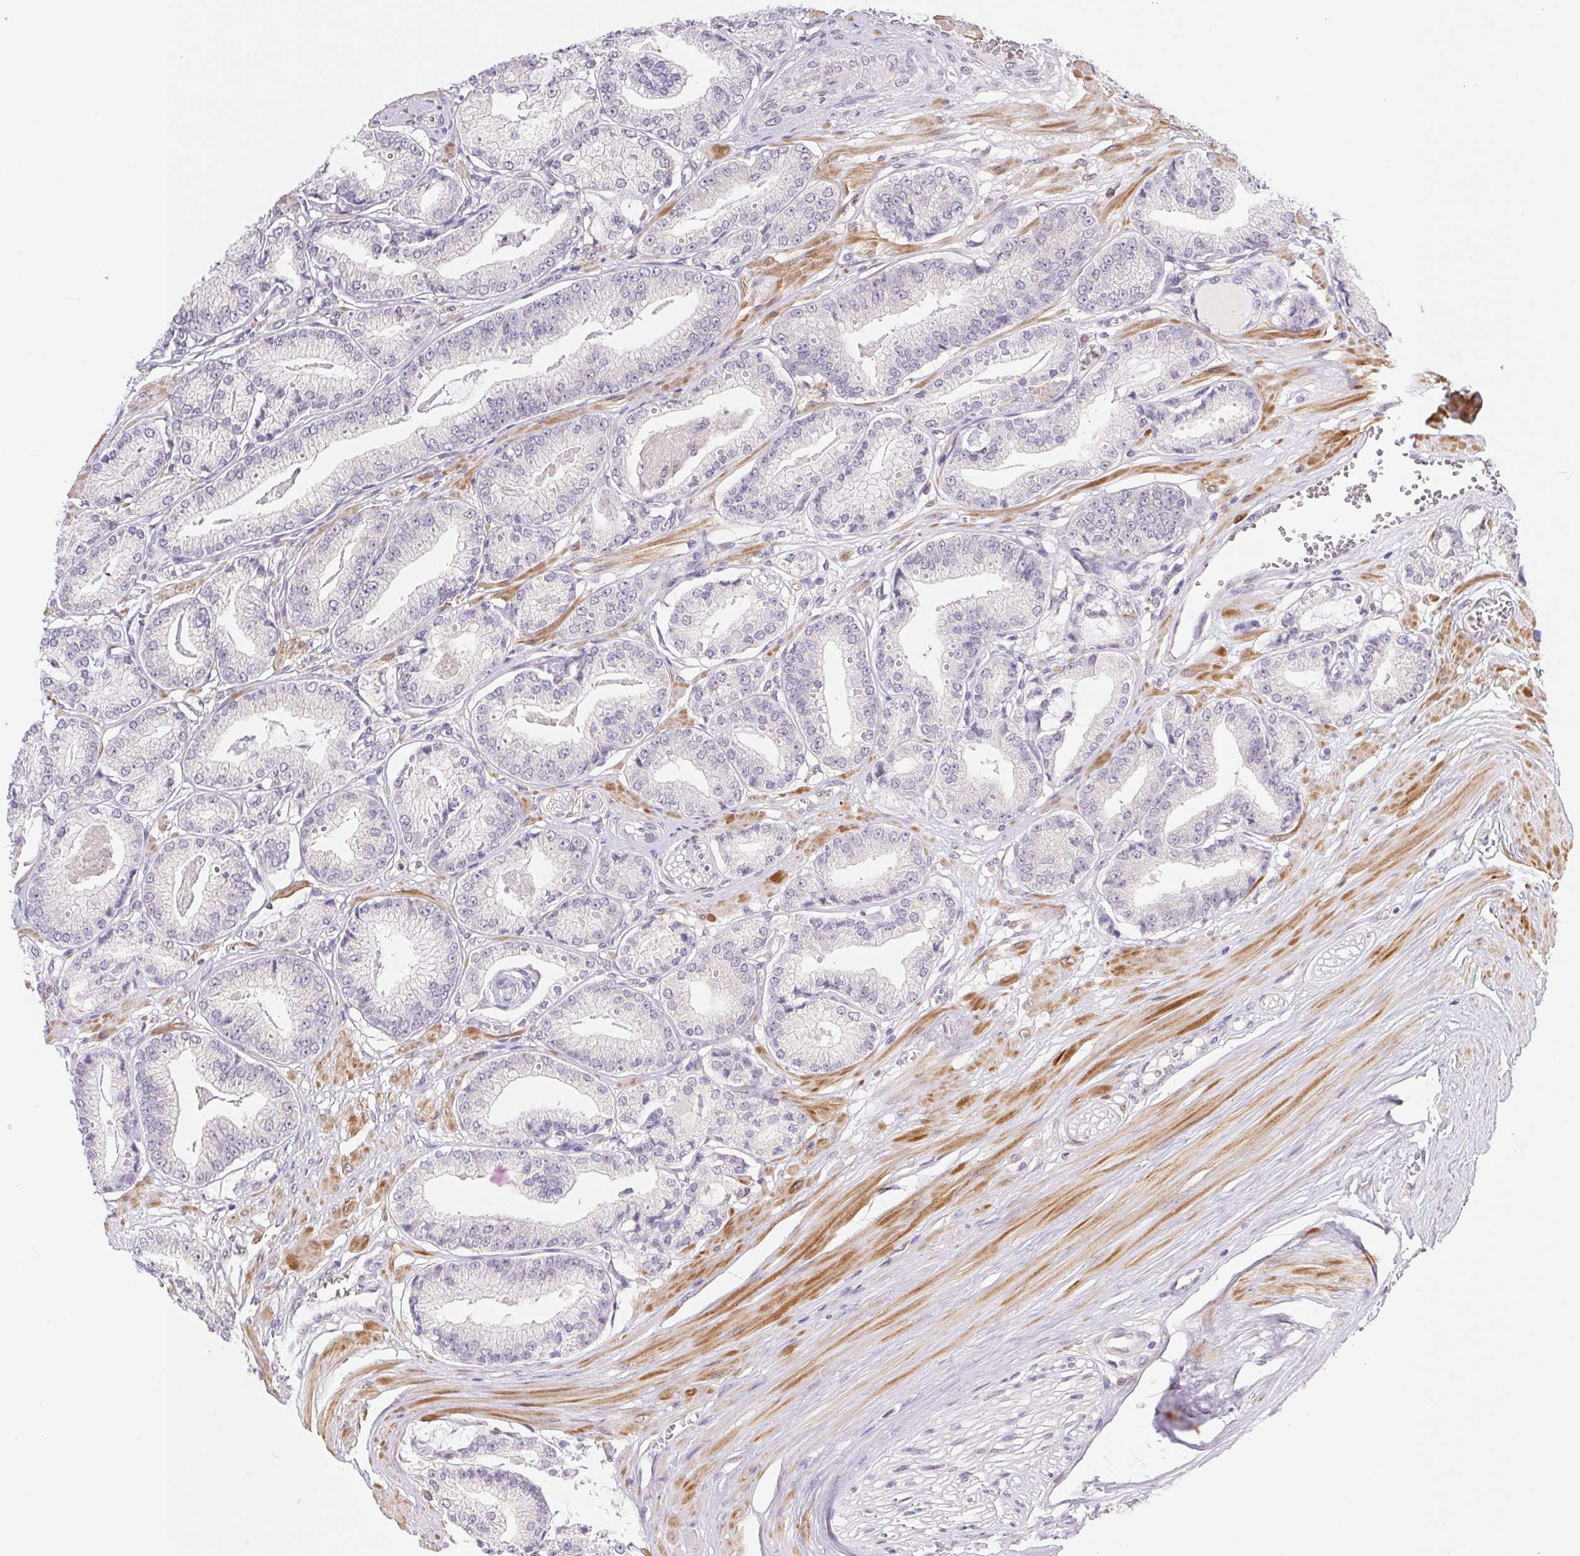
{"staining": {"intensity": "negative", "quantity": "none", "location": "none"}, "tissue": "prostate cancer", "cell_type": "Tumor cells", "image_type": "cancer", "snomed": [{"axis": "morphology", "description": "Adenocarcinoma, High grade"}, {"axis": "topography", "description": "Prostate"}], "caption": "Human prostate cancer stained for a protein using IHC displays no positivity in tumor cells.", "gene": "L3MBTL4", "patient": {"sex": "male", "age": 71}}